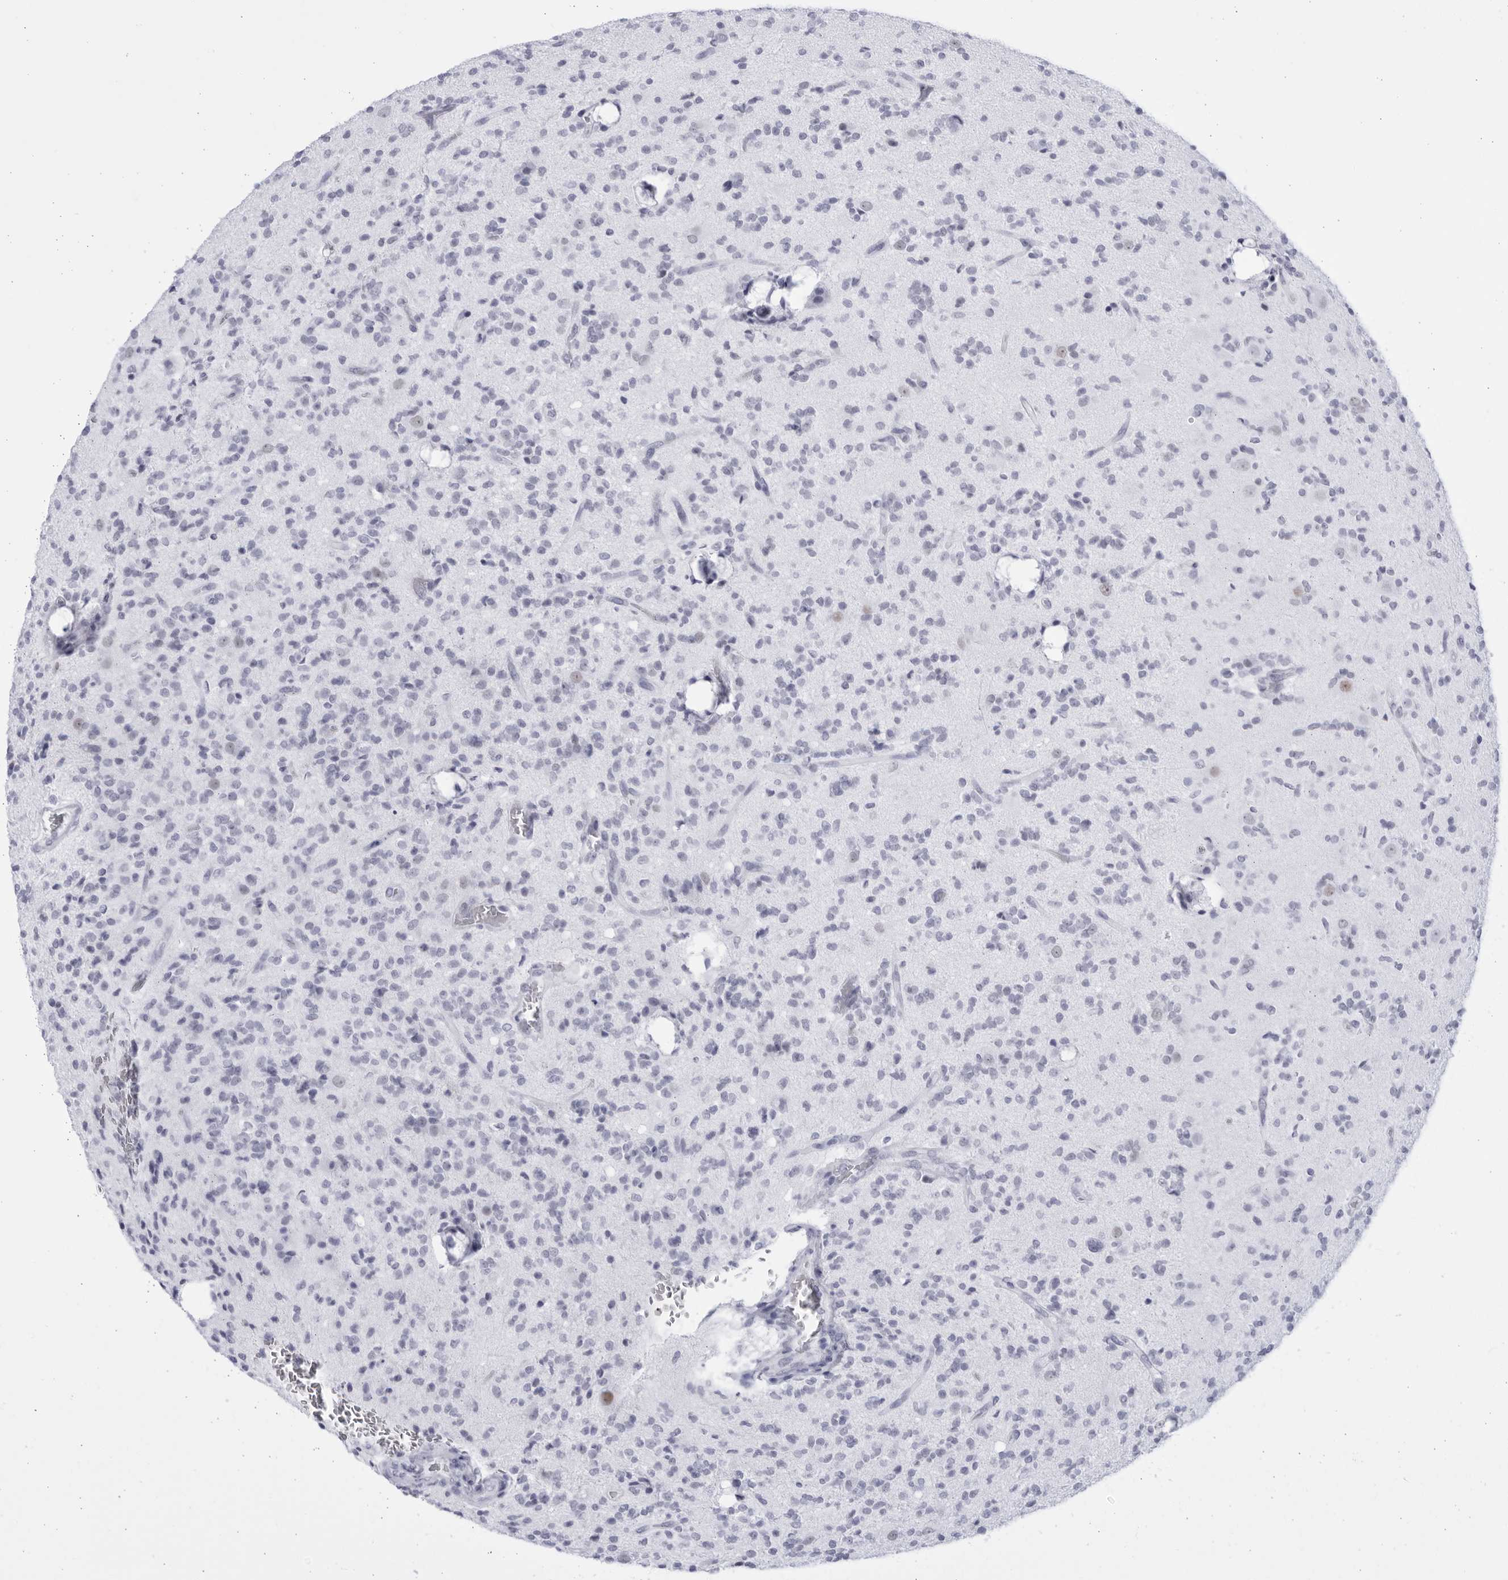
{"staining": {"intensity": "negative", "quantity": "none", "location": "none"}, "tissue": "glioma", "cell_type": "Tumor cells", "image_type": "cancer", "snomed": [{"axis": "morphology", "description": "Glioma, malignant, High grade"}, {"axis": "topography", "description": "Brain"}], "caption": "The immunohistochemistry histopathology image has no significant positivity in tumor cells of high-grade glioma (malignant) tissue. (DAB (3,3'-diaminobenzidine) immunohistochemistry (IHC) with hematoxylin counter stain).", "gene": "CCDC181", "patient": {"sex": "male", "age": 34}}